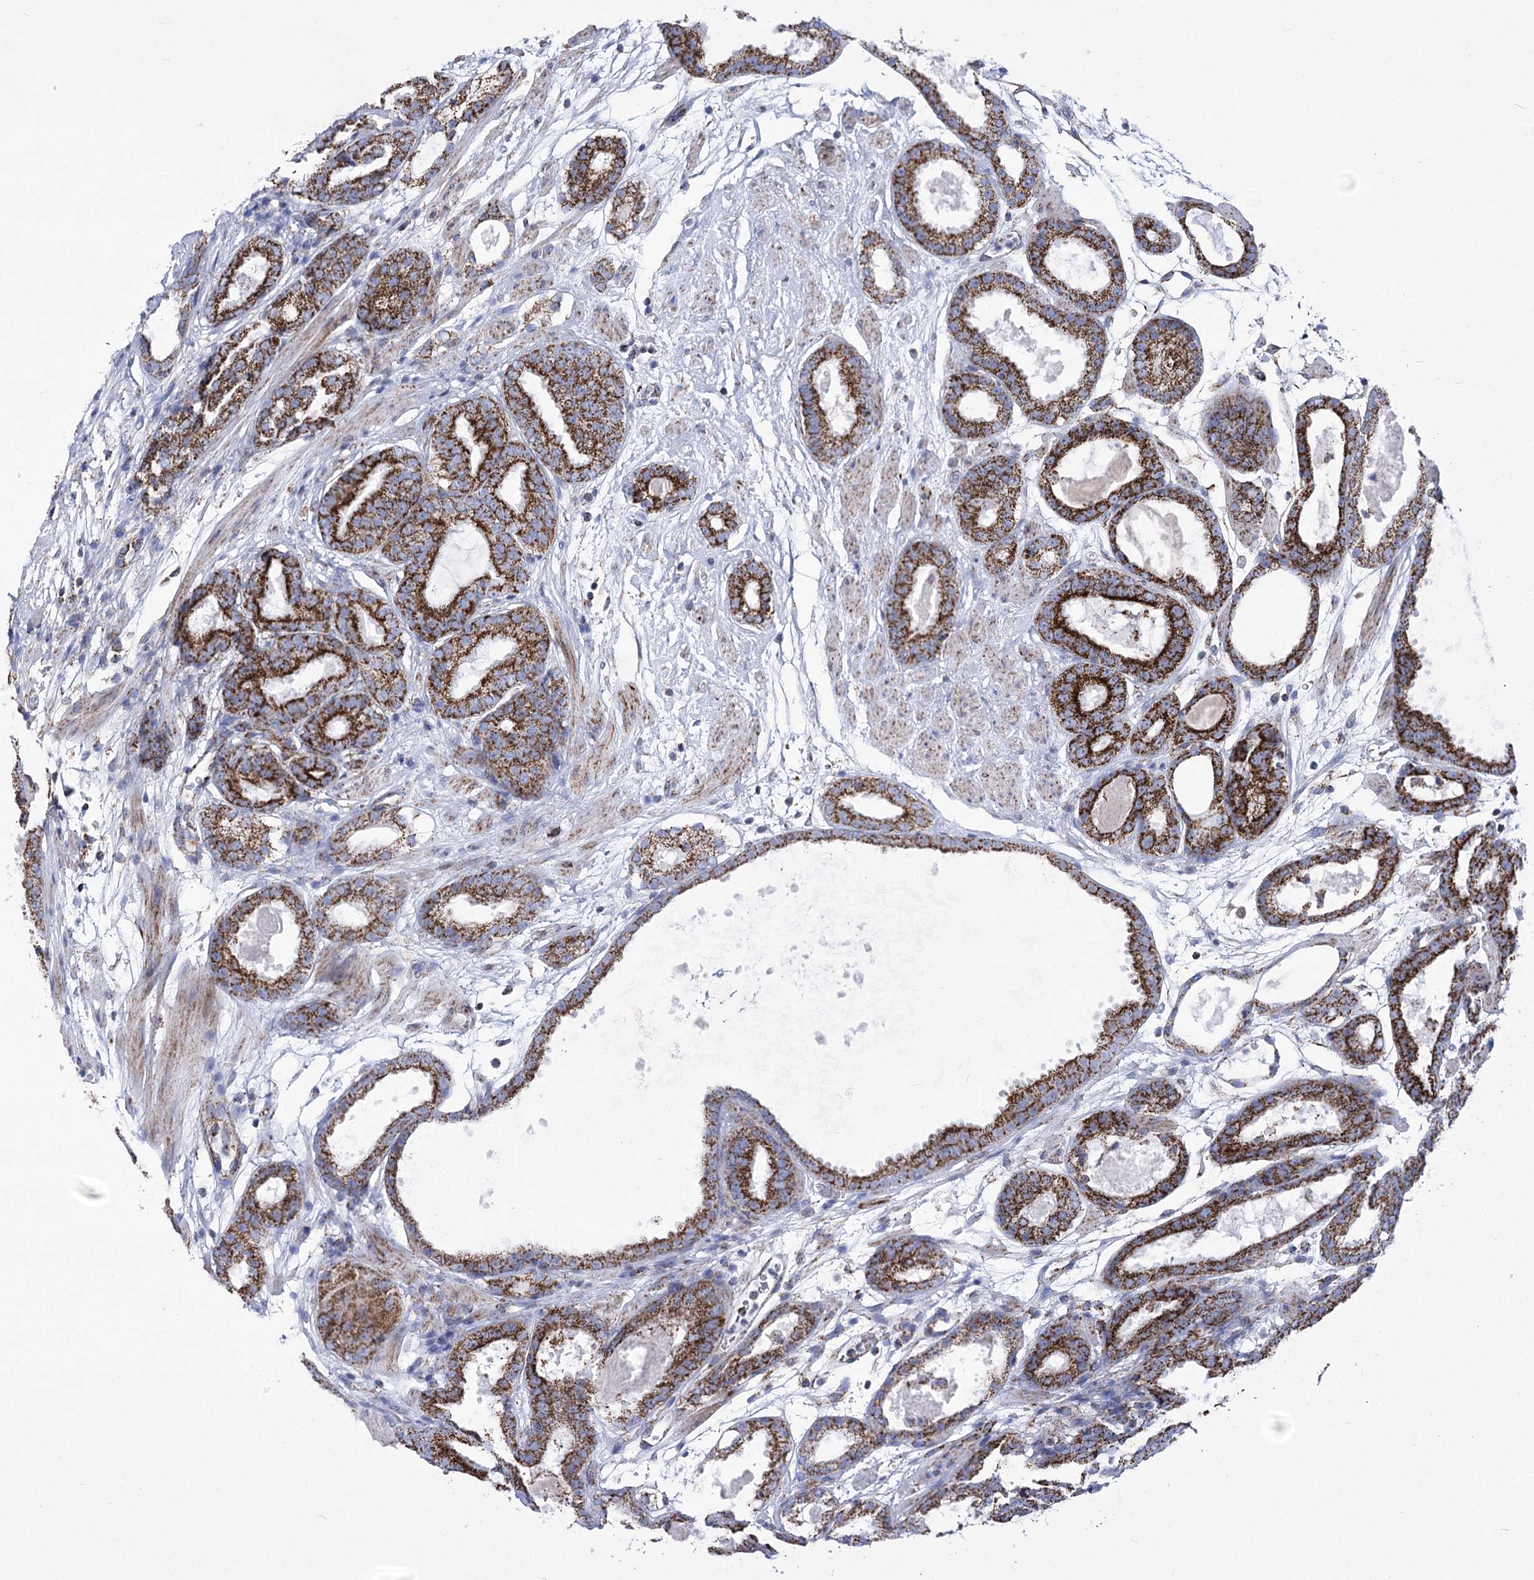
{"staining": {"intensity": "strong", "quantity": ">75%", "location": "cytoplasmic/membranous"}, "tissue": "prostate cancer", "cell_type": "Tumor cells", "image_type": "cancer", "snomed": [{"axis": "morphology", "description": "Adenocarcinoma, Low grade"}, {"axis": "topography", "description": "Prostate"}], "caption": "An image of prostate low-grade adenocarcinoma stained for a protein demonstrates strong cytoplasmic/membranous brown staining in tumor cells. (DAB (3,3'-diaminobenzidine) IHC with brightfield microscopy, high magnification).", "gene": "PDHB", "patient": {"sex": "male", "age": 69}}